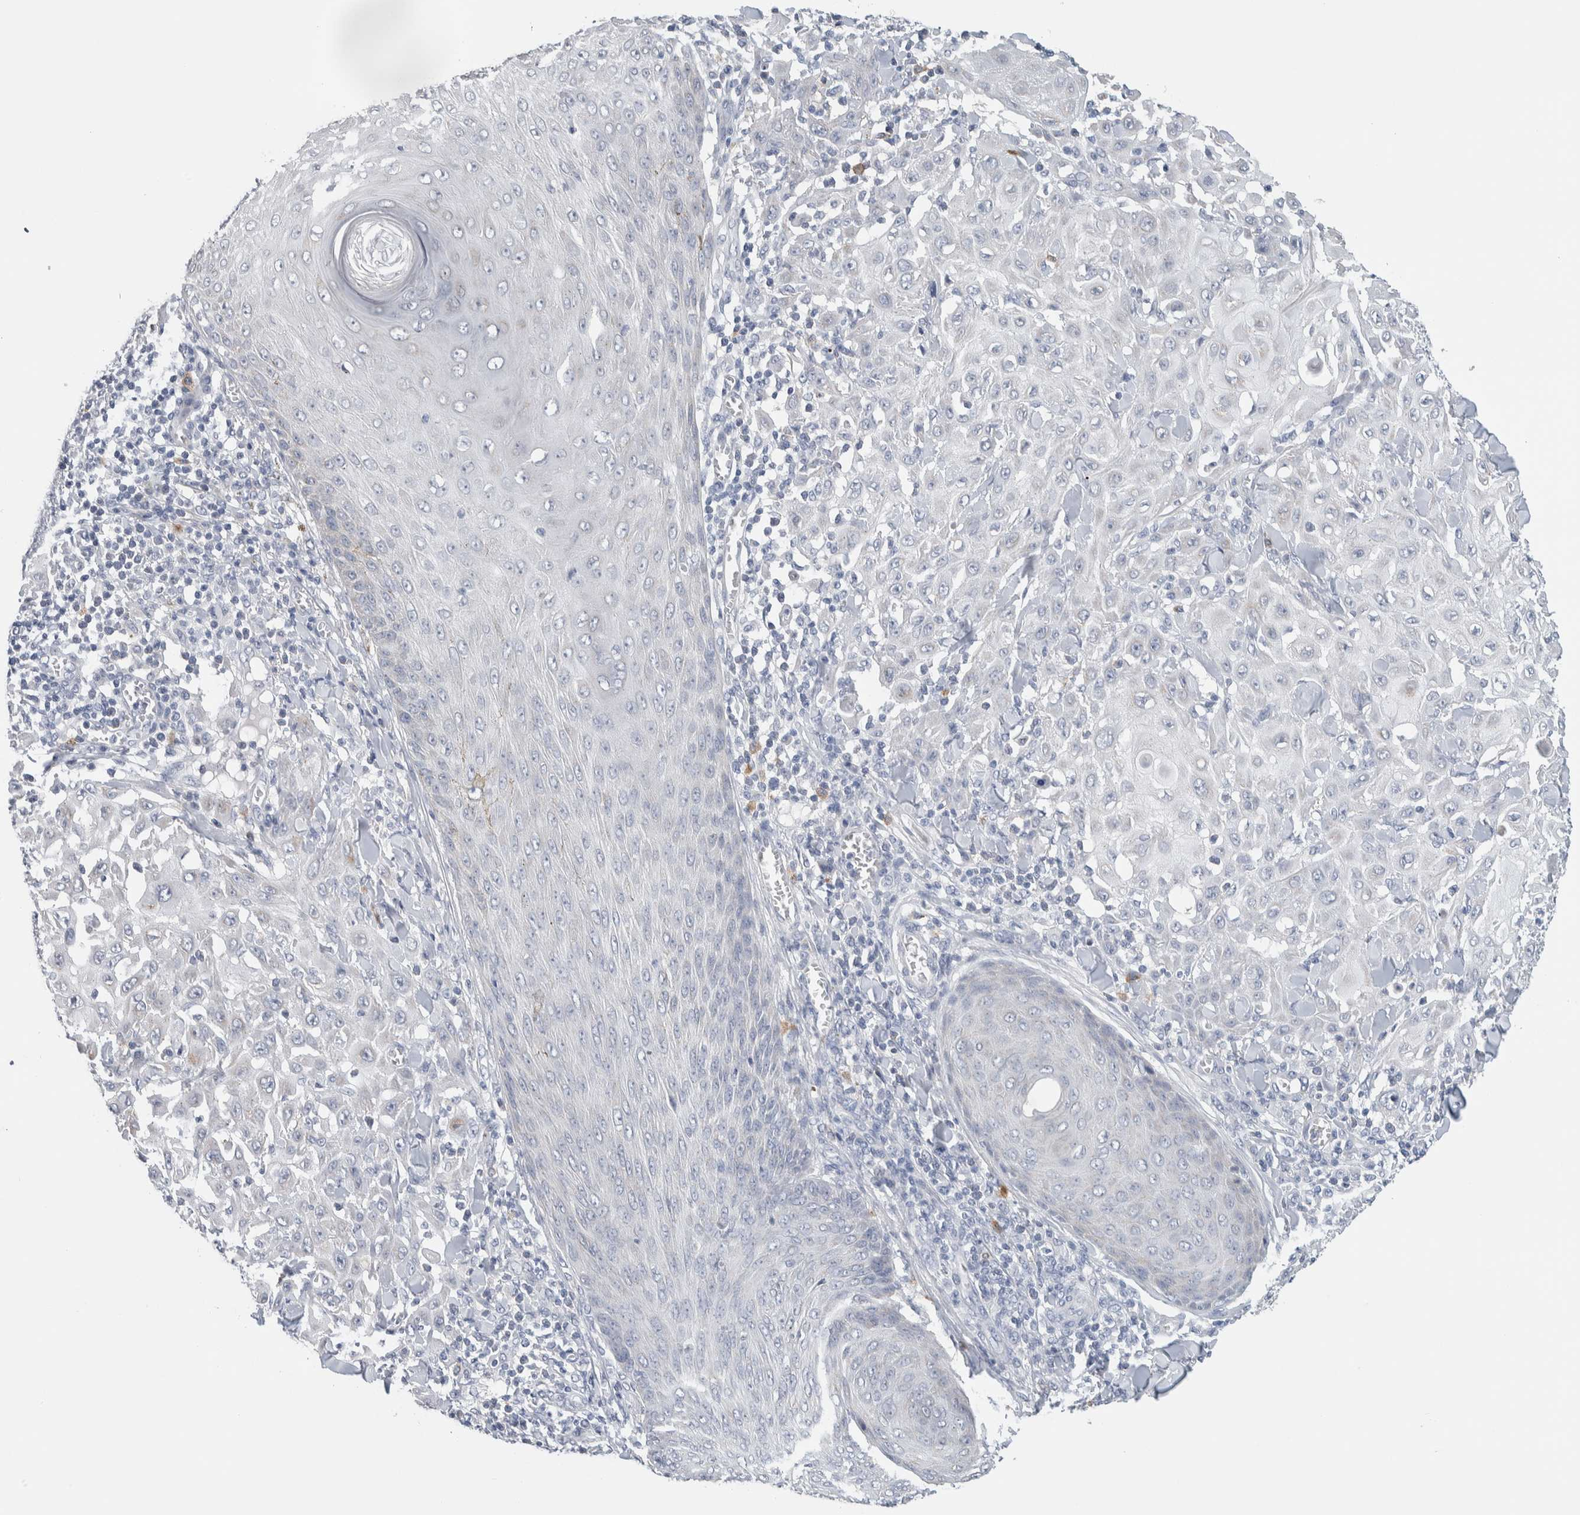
{"staining": {"intensity": "negative", "quantity": "none", "location": "none"}, "tissue": "skin cancer", "cell_type": "Tumor cells", "image_type": "cancer", "snomed": [{"axis": "morphology", "description": "Squamous cell carcinoma, NOS"}, {"axis": "topography", "description": "Skin"}], "caption": "Skin cancer was stained to show a protein in brown. There is no significant expression in tumor cells.", "gene": "SCN2A", "patient": {"sex": "male", "age": 24}}